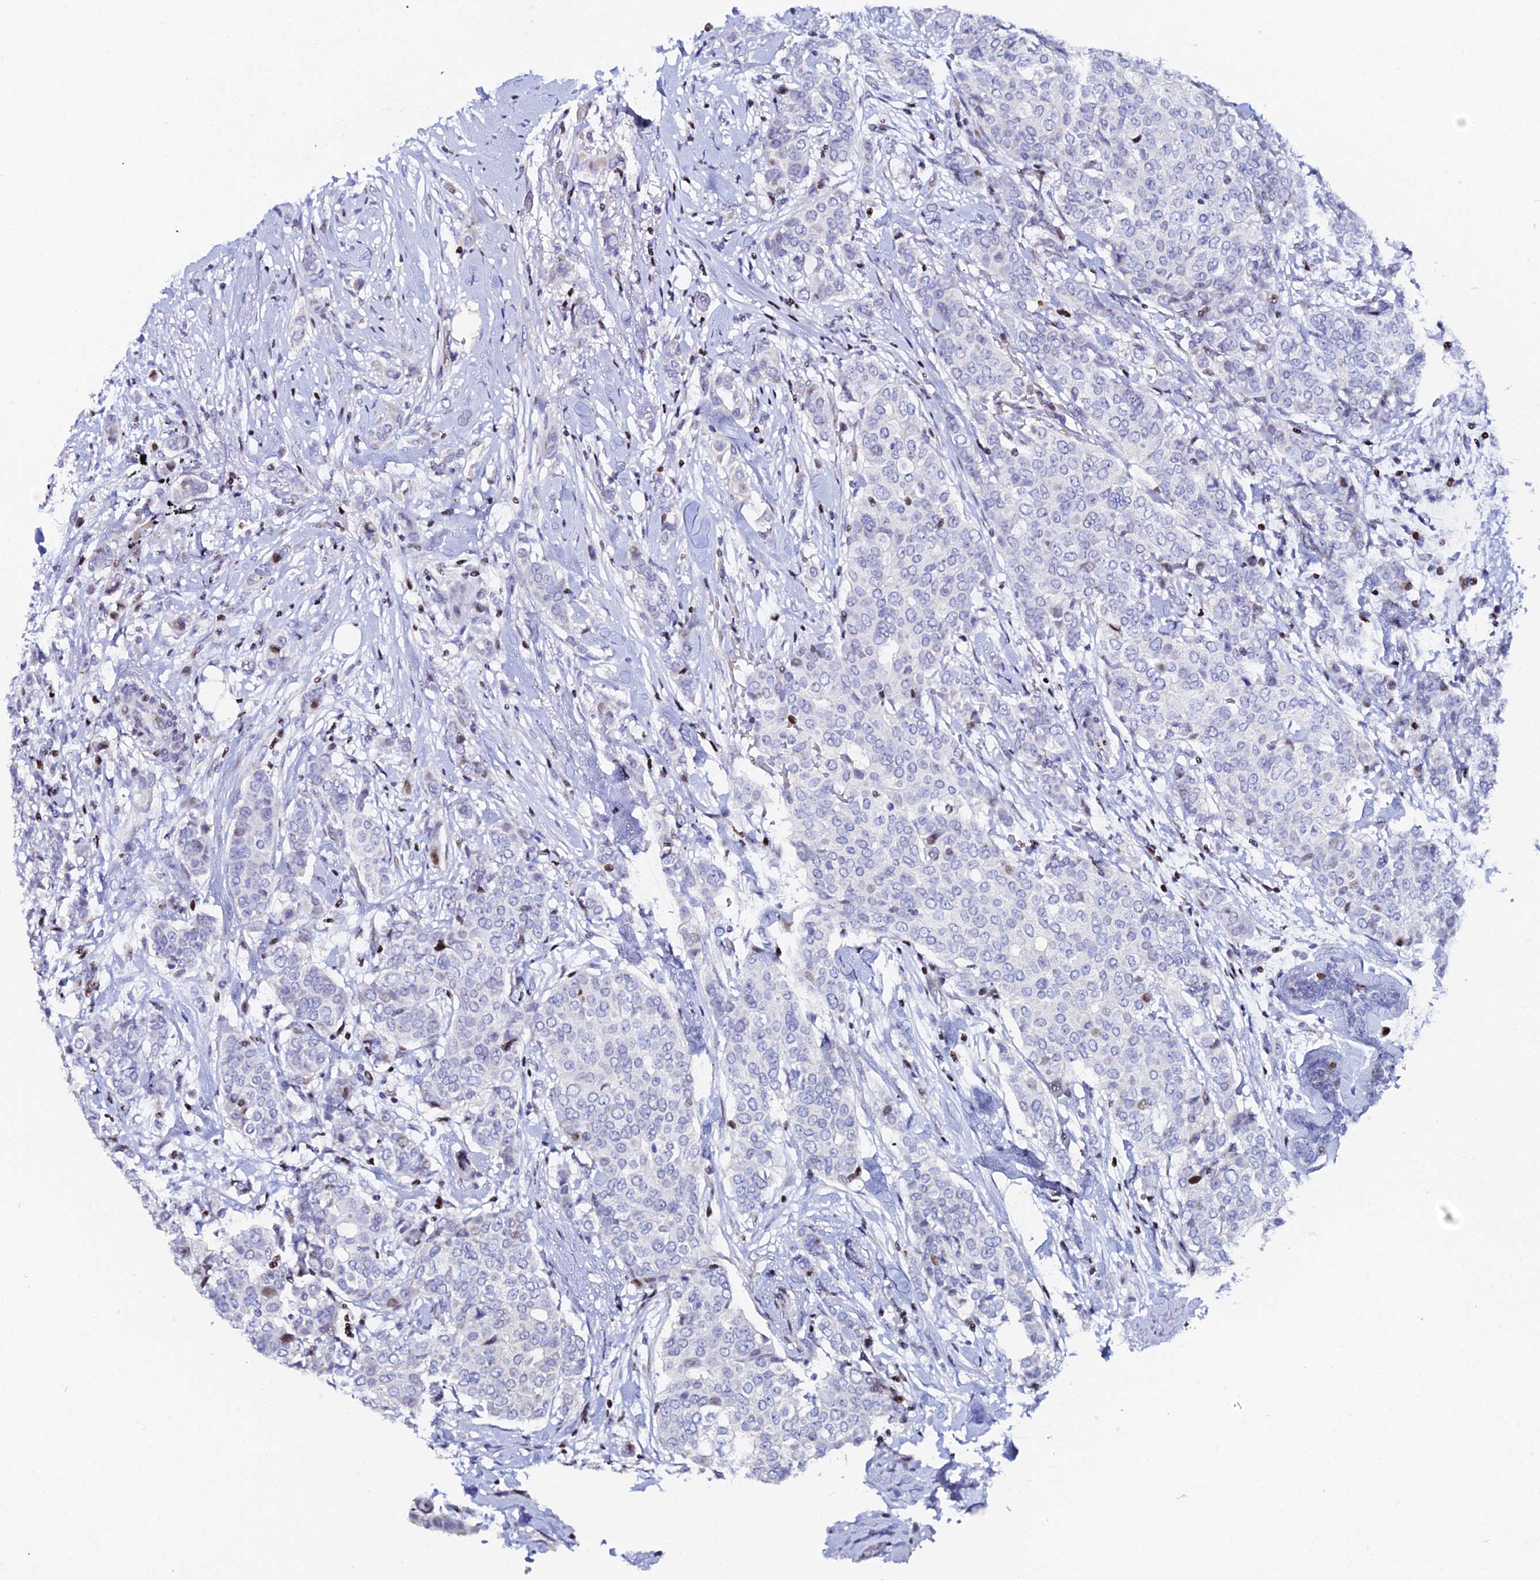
{"staining": {"intensity": "negative", "quantity": "none", "location": "none"}, "tissue": "breast cancer", "cell_type": "Tumor cells", "image_type": "cancer", "snomed": [{"axis": "morphology", "description": "Lobular carcinoma"}, {"axis": "topography", "description": "Breast"}], "caption": "A high-resolution image shows immunohistochemistry (IHC) staining of breast lobular carcinoma, which displays no significant expression in tumor cells.", "gene": "MYNN", "patient": {"sex": "female", "age": 51}}